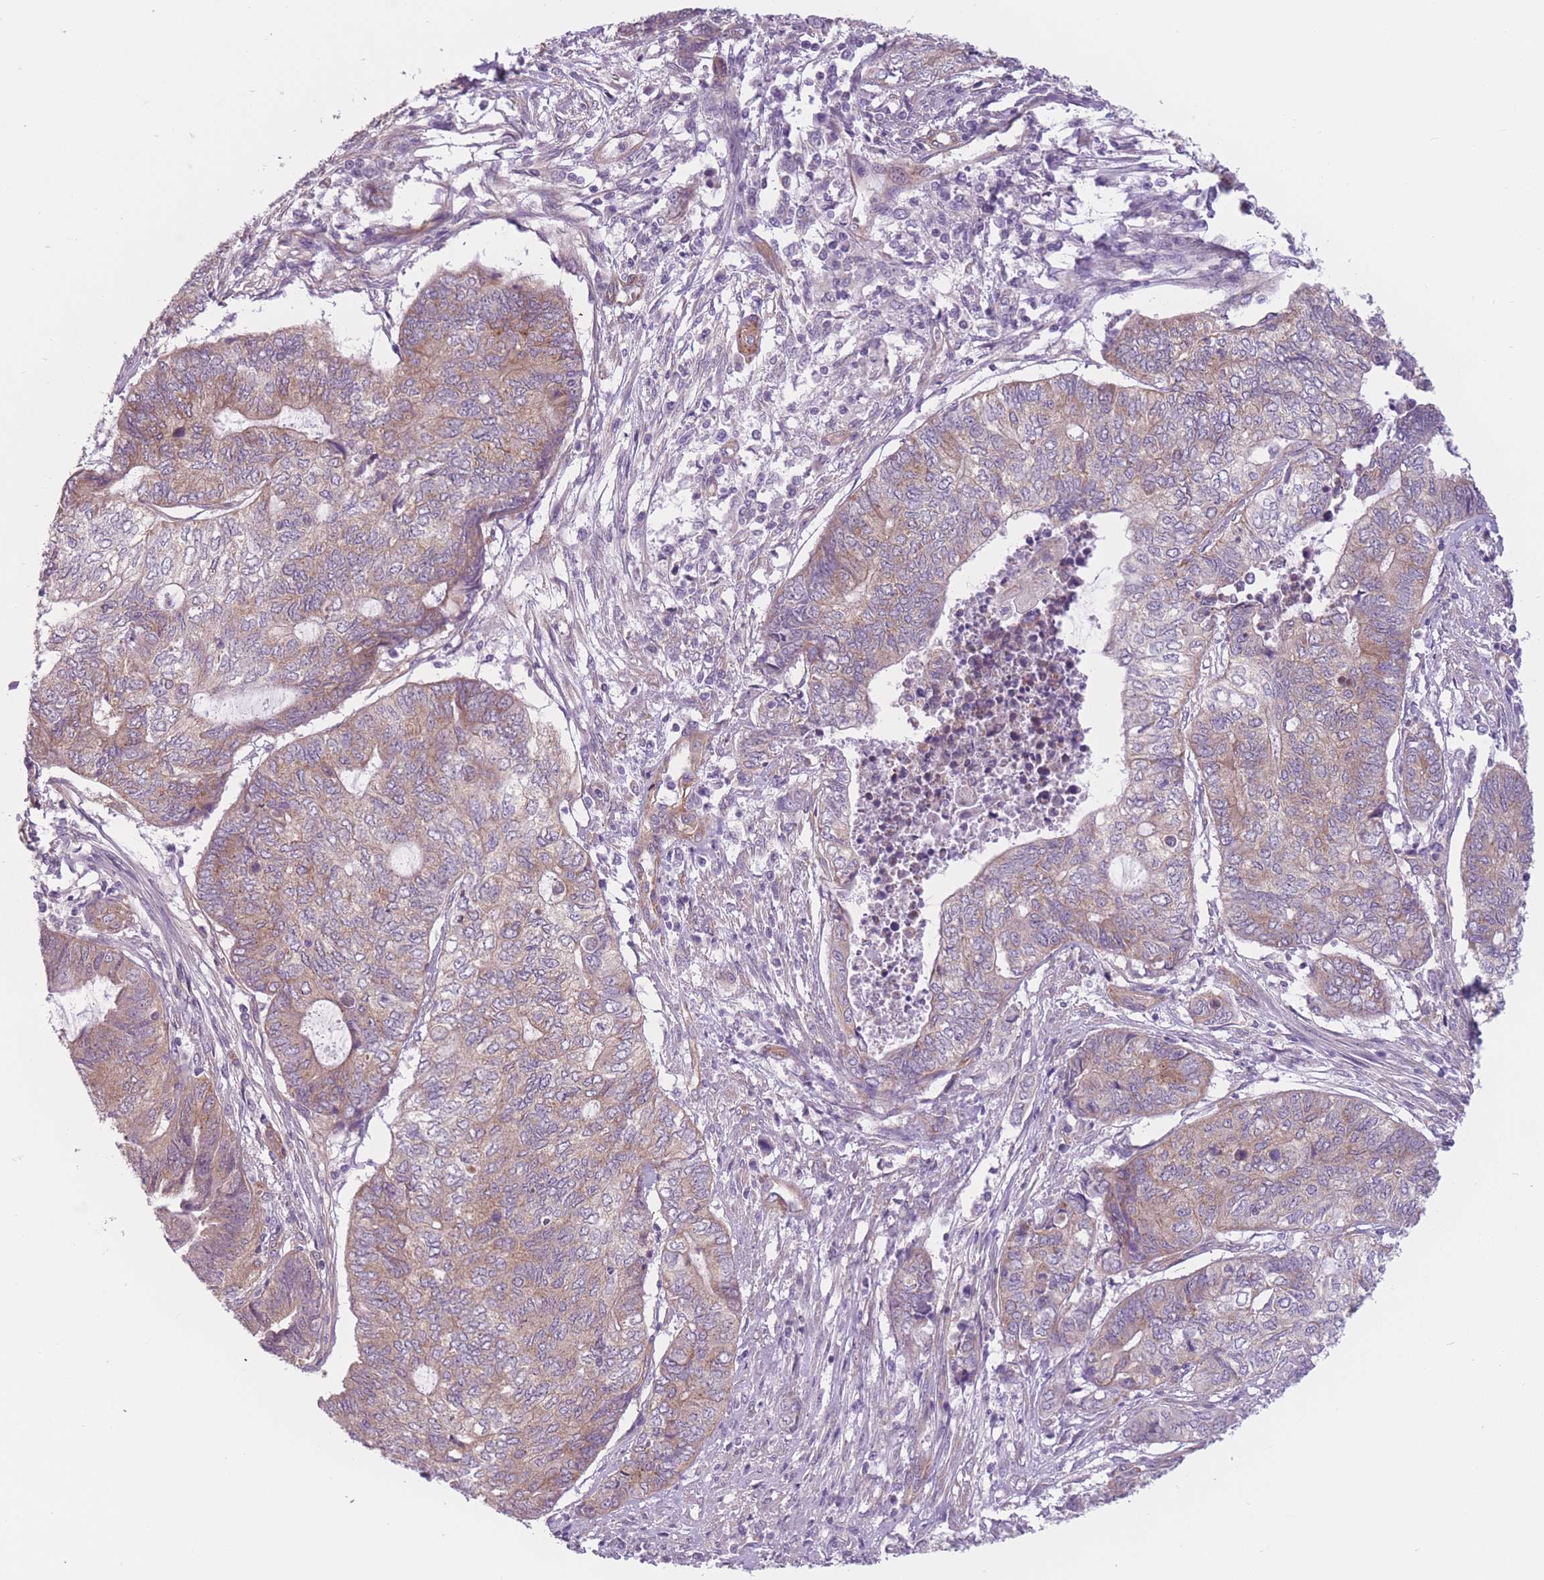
{"staining": {"intensity": "weak", "quantity": "25%-75%", "location": "cytoplasmic/membranous"}, "tissue": "endometrial cancer", "cell_type": "Tumor cells", "image_type": "cancer", "snomed": [{"axis": "morphology", "description": "Adenocarcinoma, NOS"}, {"axis": "topography", "description": "Uterus"}, {"axis": "topography", "description": "Endometrium"}], "caption": "This micrograph reveals IHC staining of human endometrial adenocarcinoma, with low weak cytoplasmic/membranous positivity in approximately 25%-75% of tumor cells.", "gene": "SERPINB3", "patient": {"sex": "female", "age": 70}}